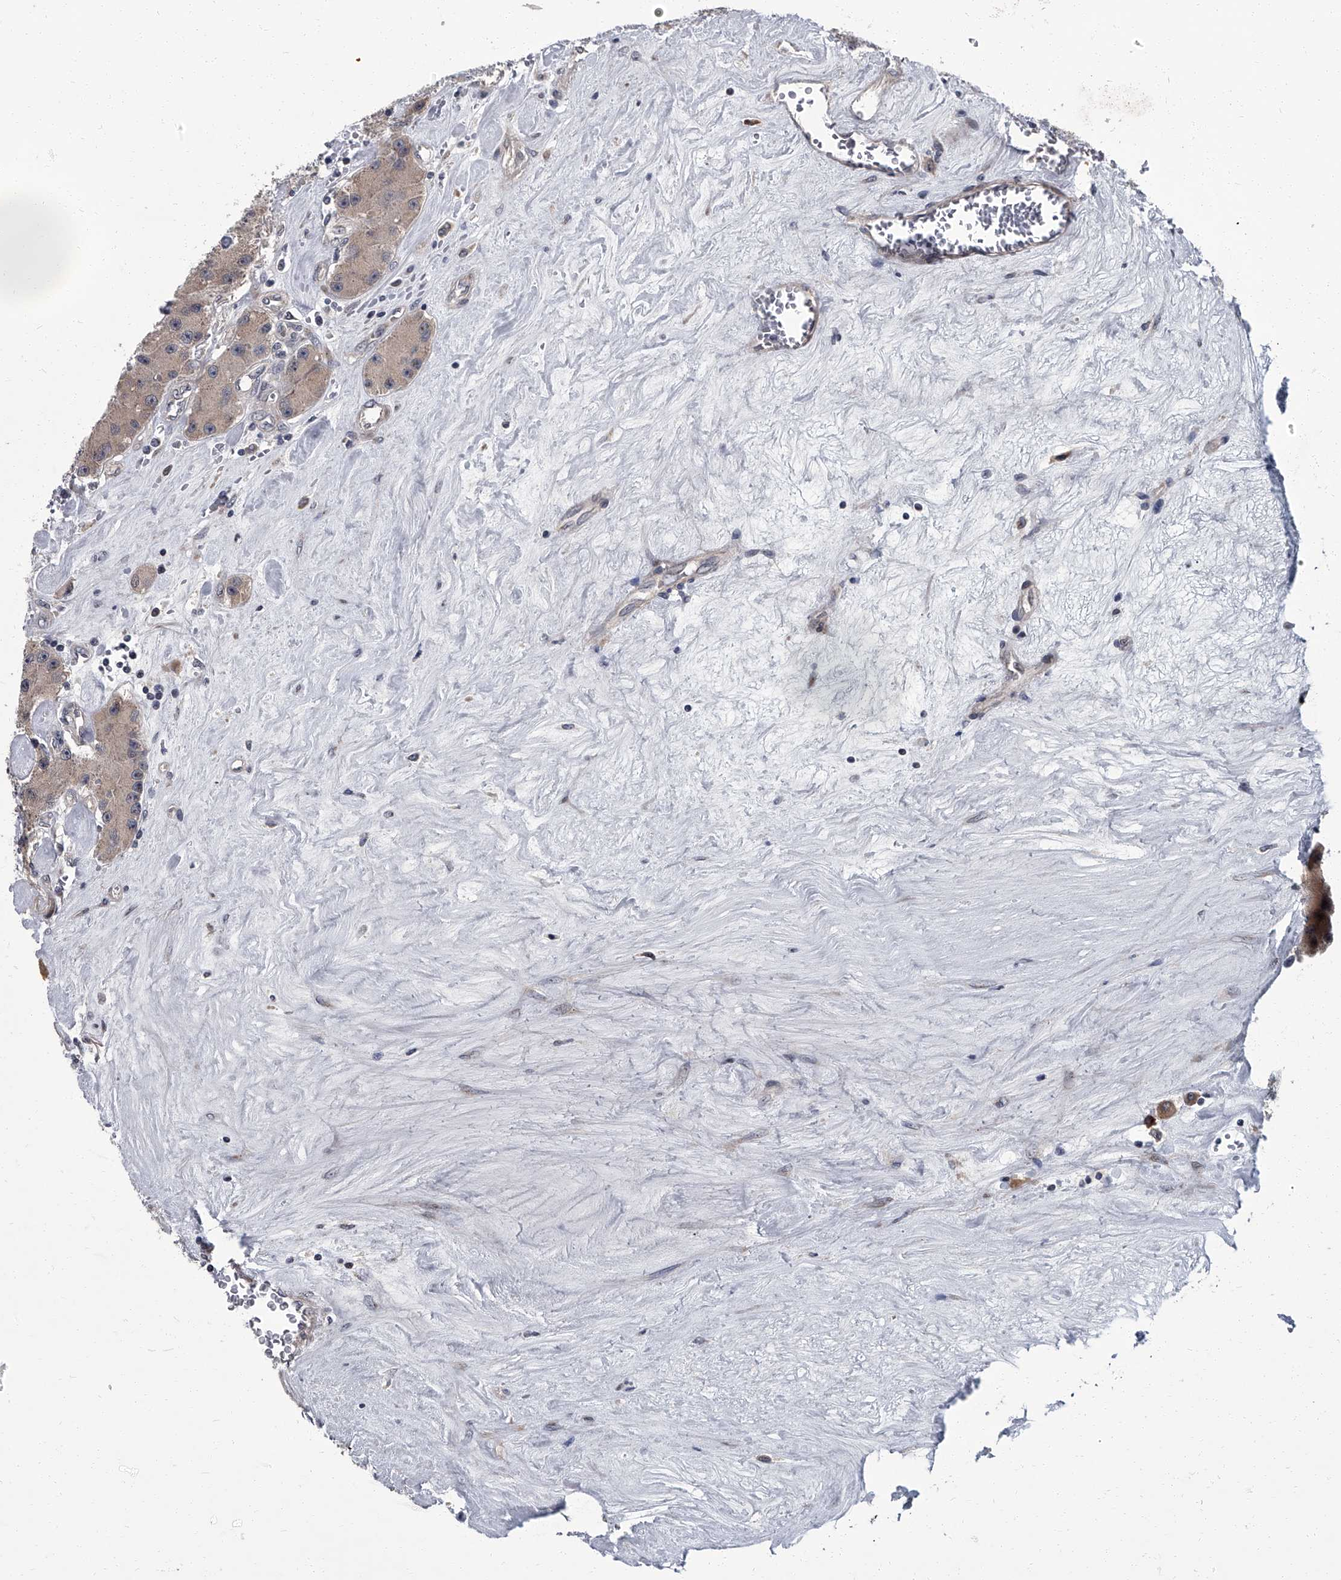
{"staining": {"intensity": "weak", "quantity": ">75%", "location": "cytoplasmic/membranous"}, "tissue": "carcinoid", "cell_type": "Tumor cells", "image_type": "cancer", "snomed": [{"axis": "morphology", "description": "Carcinoid, malignant, NOS"}, {"axis": "topography", "description": "Pancreas"}], "caption": "Human carcinoid (malignant) stained with a protein marker shows weak staining in tumor cells.", "gene": "ZNF274", "patient": {"sex": "male", "age": 41}}